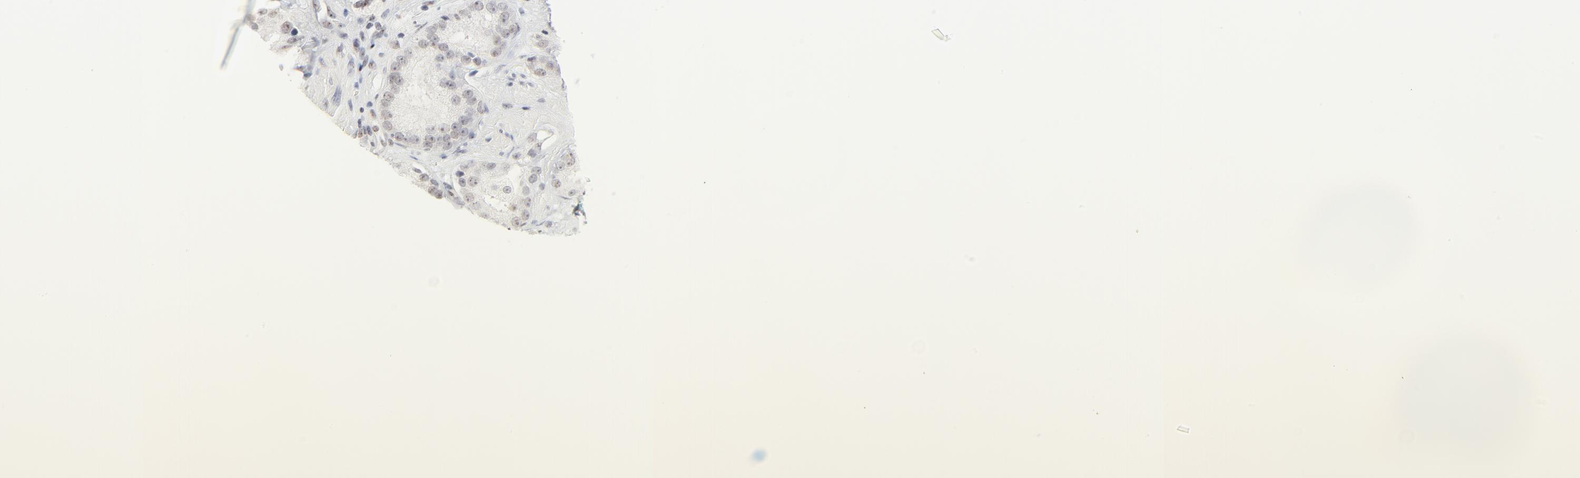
{"staining": {"intensity": "negative", "quantity": "none", "location": "none"}, "tissue": "prostate cancer", "cell_type": "Tumor cells", "image_type": "cancer", "snomed": [{"axis": "morphology", "description": "Adenocarcinoma, Medium grade"}, {"axis": "topography", "description": "Prostate"}], "caption": "Immunohistochemistry of prostate medium-grade adenocarcinoma demonstrates no expression in tumor cells.", "gene": "NFIL3", "patient": {"sex": "male", "age": 53}}